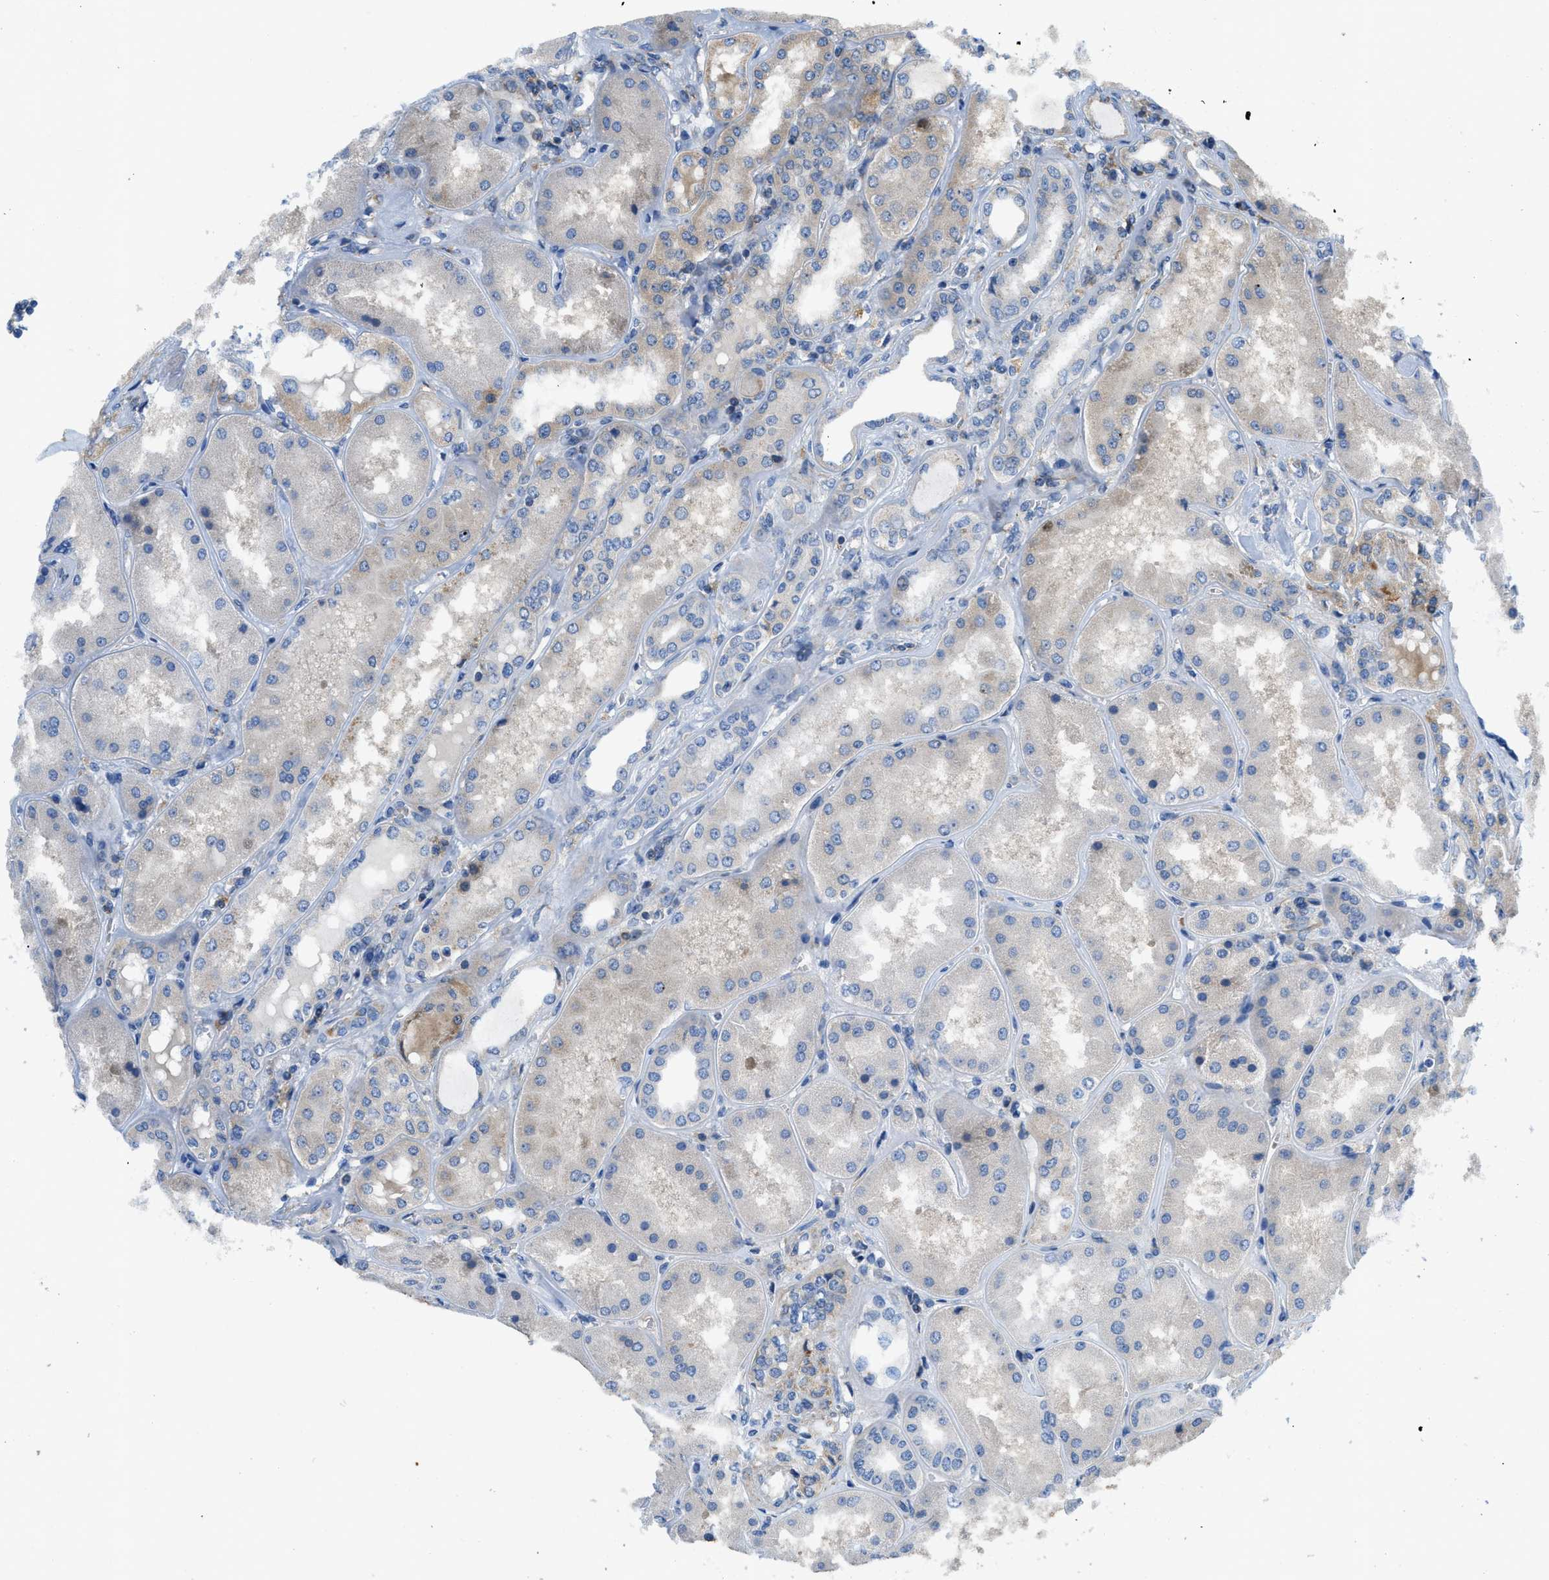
{"staining": {"intensity": "weak", "quantity": "<25%", "location": "cytoplasmic/membranous"}, "tissue": "kidney", "cell_type": "Cells in glomeruli", "image_type": "normal", "snomed": [{"axis": "morphology", "description": "Normal tissue, NOS"}, {"axis": "topography", "description": "Kidney"}], "caption": "Immunohistochemistry (IHC) of benign kidney exhibits no positivity in cells in glomeruli. (DAB IHC, high magnification).", "gene": "ZNF831", "patient": {"sex": "female", "age": 56}}